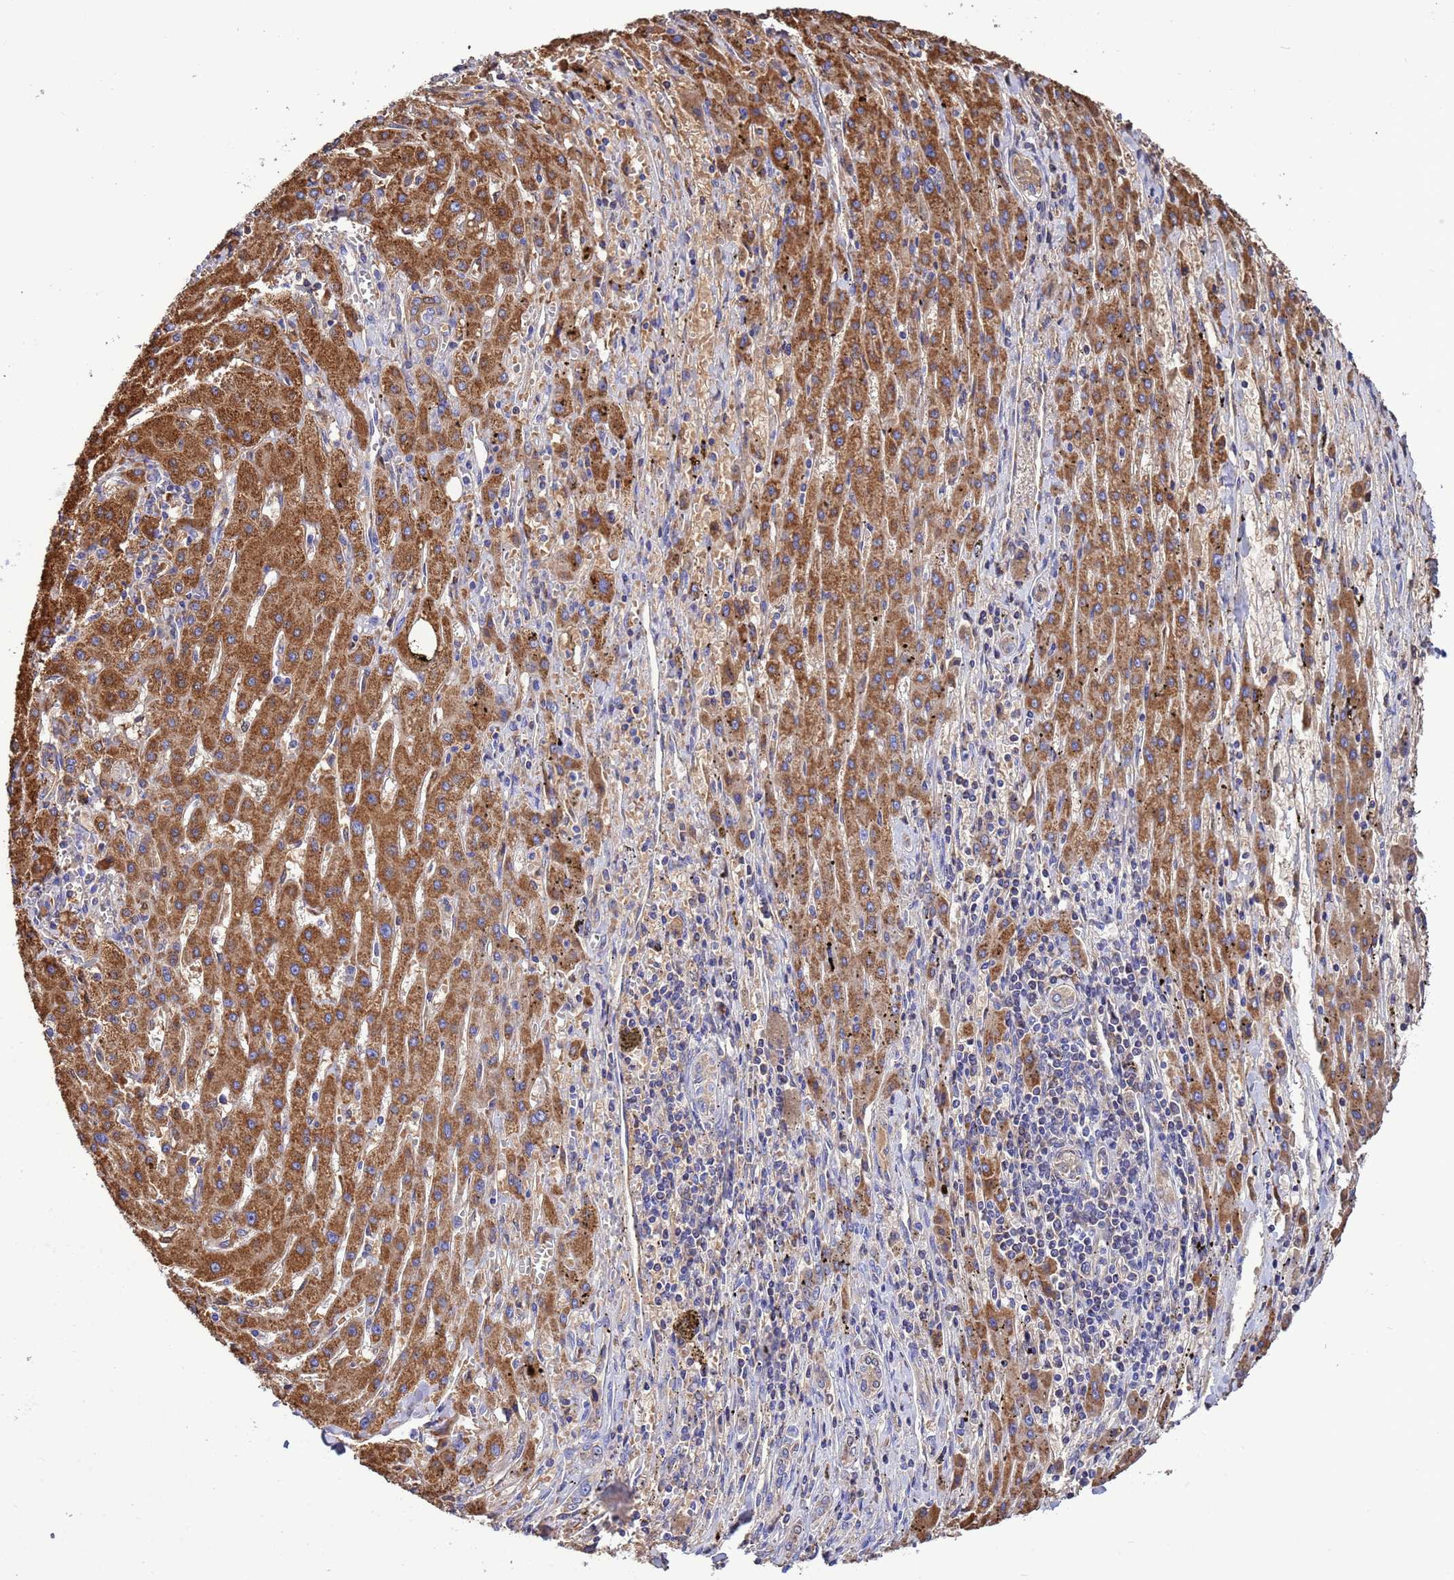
{"staining": {"intensity": "moderate", "quantity": ">75%", "location": "cytoplasmic/membranous"}, "tissue": "liver cancer", "cell_type": "Tumor cells", "image_type": "cancer", "snomed": [{"axis": "morphology", "description": "Carcinoma, Hepatocellular, NOS"}, {"axis": "topography", "description": "Liver"}], "caption": "Tumor cells demonstrate moderate cytoplasmic/membranous expression in about >75% of cells in liver cancer (hepatocellular carcinoma). Immunohistochemistry (ihc) stains the protein in brown and the nuclei are stained blue.", "gene": "GLUD1", "patient": {"sex": "male", "age": 72}}